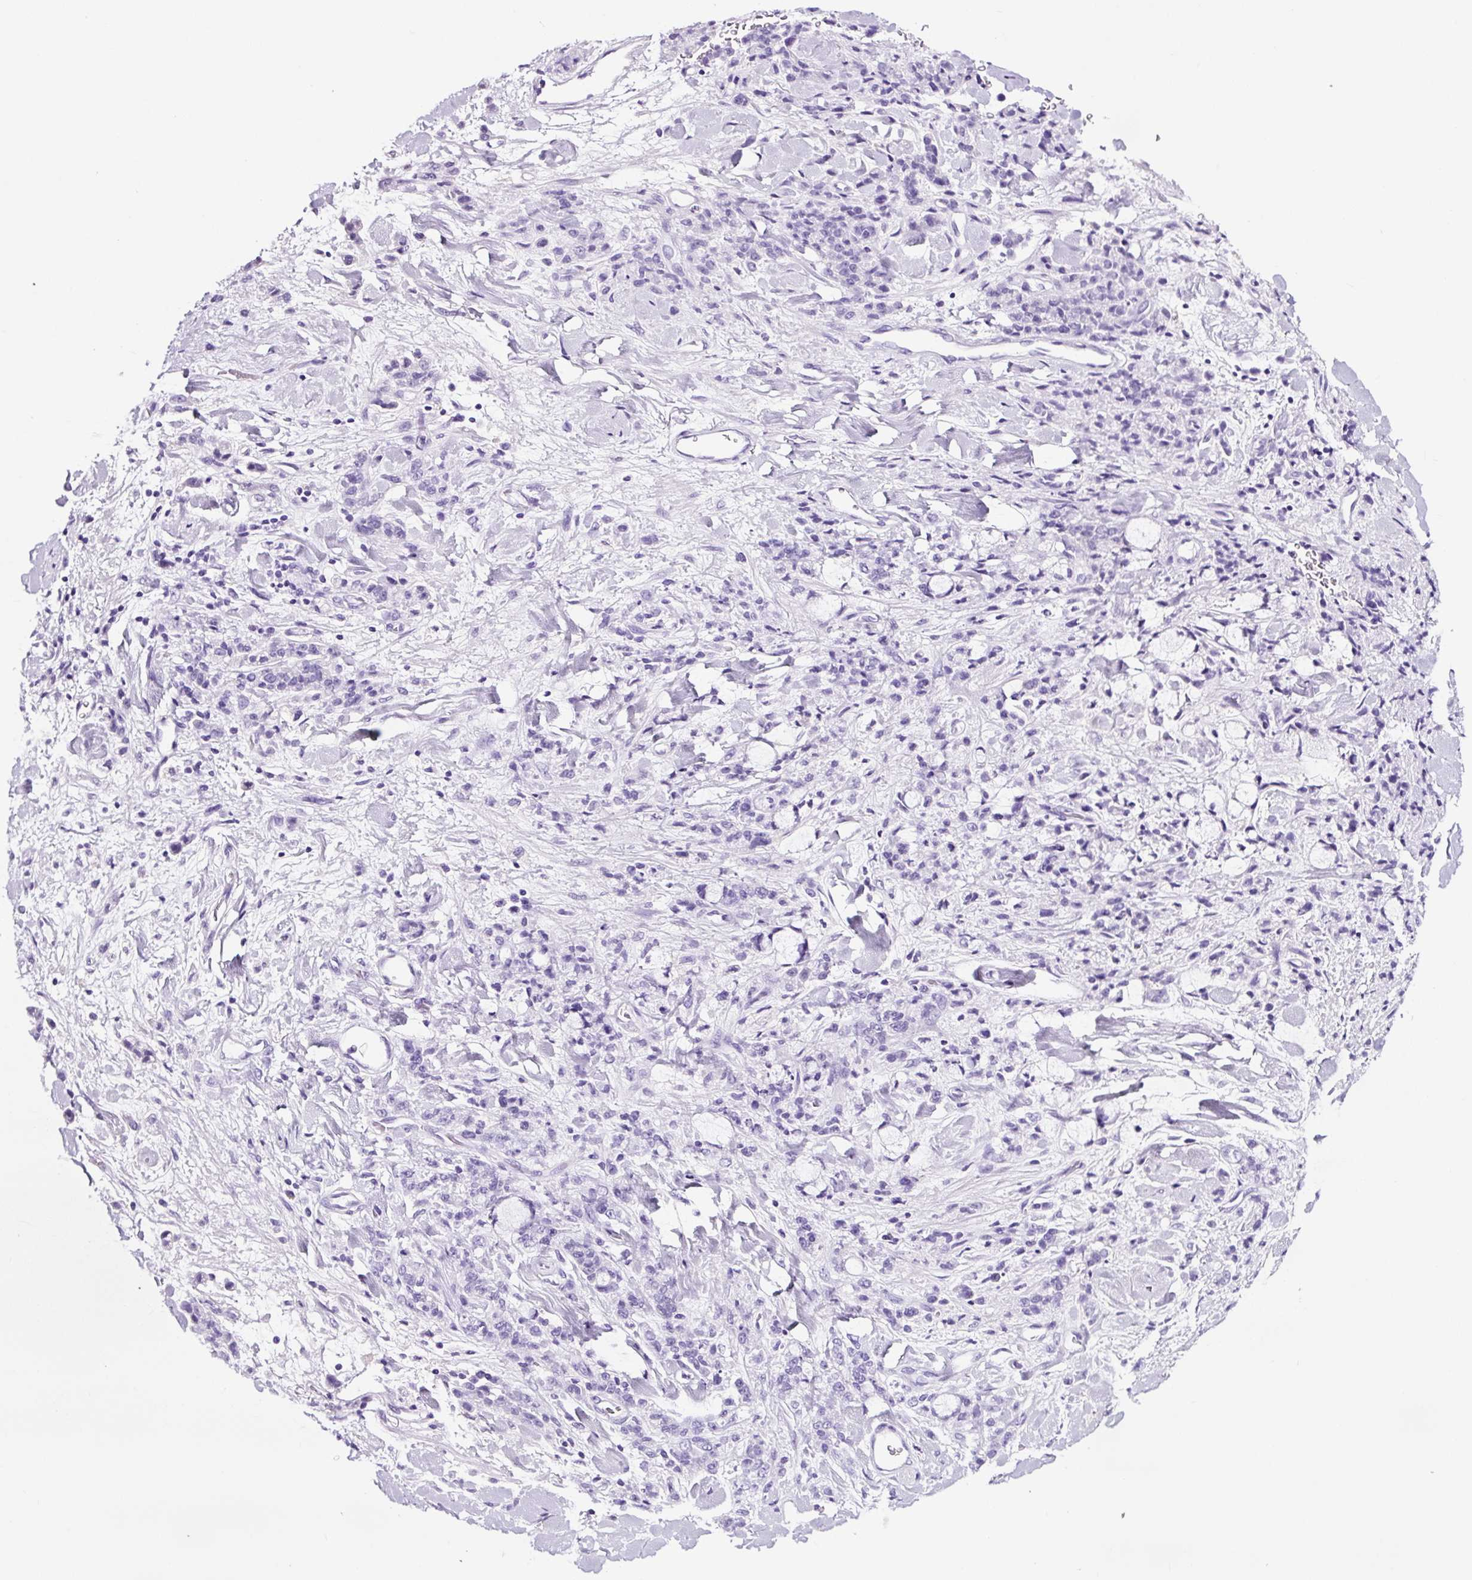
{"staining": {"intensity": "negative", "quantity": "none", "location": "none"}, "tissue": "stomach cancer", "cell_type": "Tumor cells", "image_type": "cancer", "snomed": [{"axis": "morphology", "description": "Normal tissue, NOS"}, {"axis": "morphology", "description": "Adenocarcinoma, NOS"}, {"axis": "topography", "description": "Stomach"}], "caption": "IHC micrograph of neoplastic tissue: human adenocarcinoma (stomach) stained with DAB (3,3'-diaminobenzidine) reveals no significant protein positivity in tumor cells. (Stains: DAB (3,3'-diaminobenzidine) immunohistochemistry (IHC) with hematoxylin counter stain, Microscopy: brightfield microscopy at high magnification).", "gene": "FBXL7", "patient": {"sex": "male", "age": 82}}